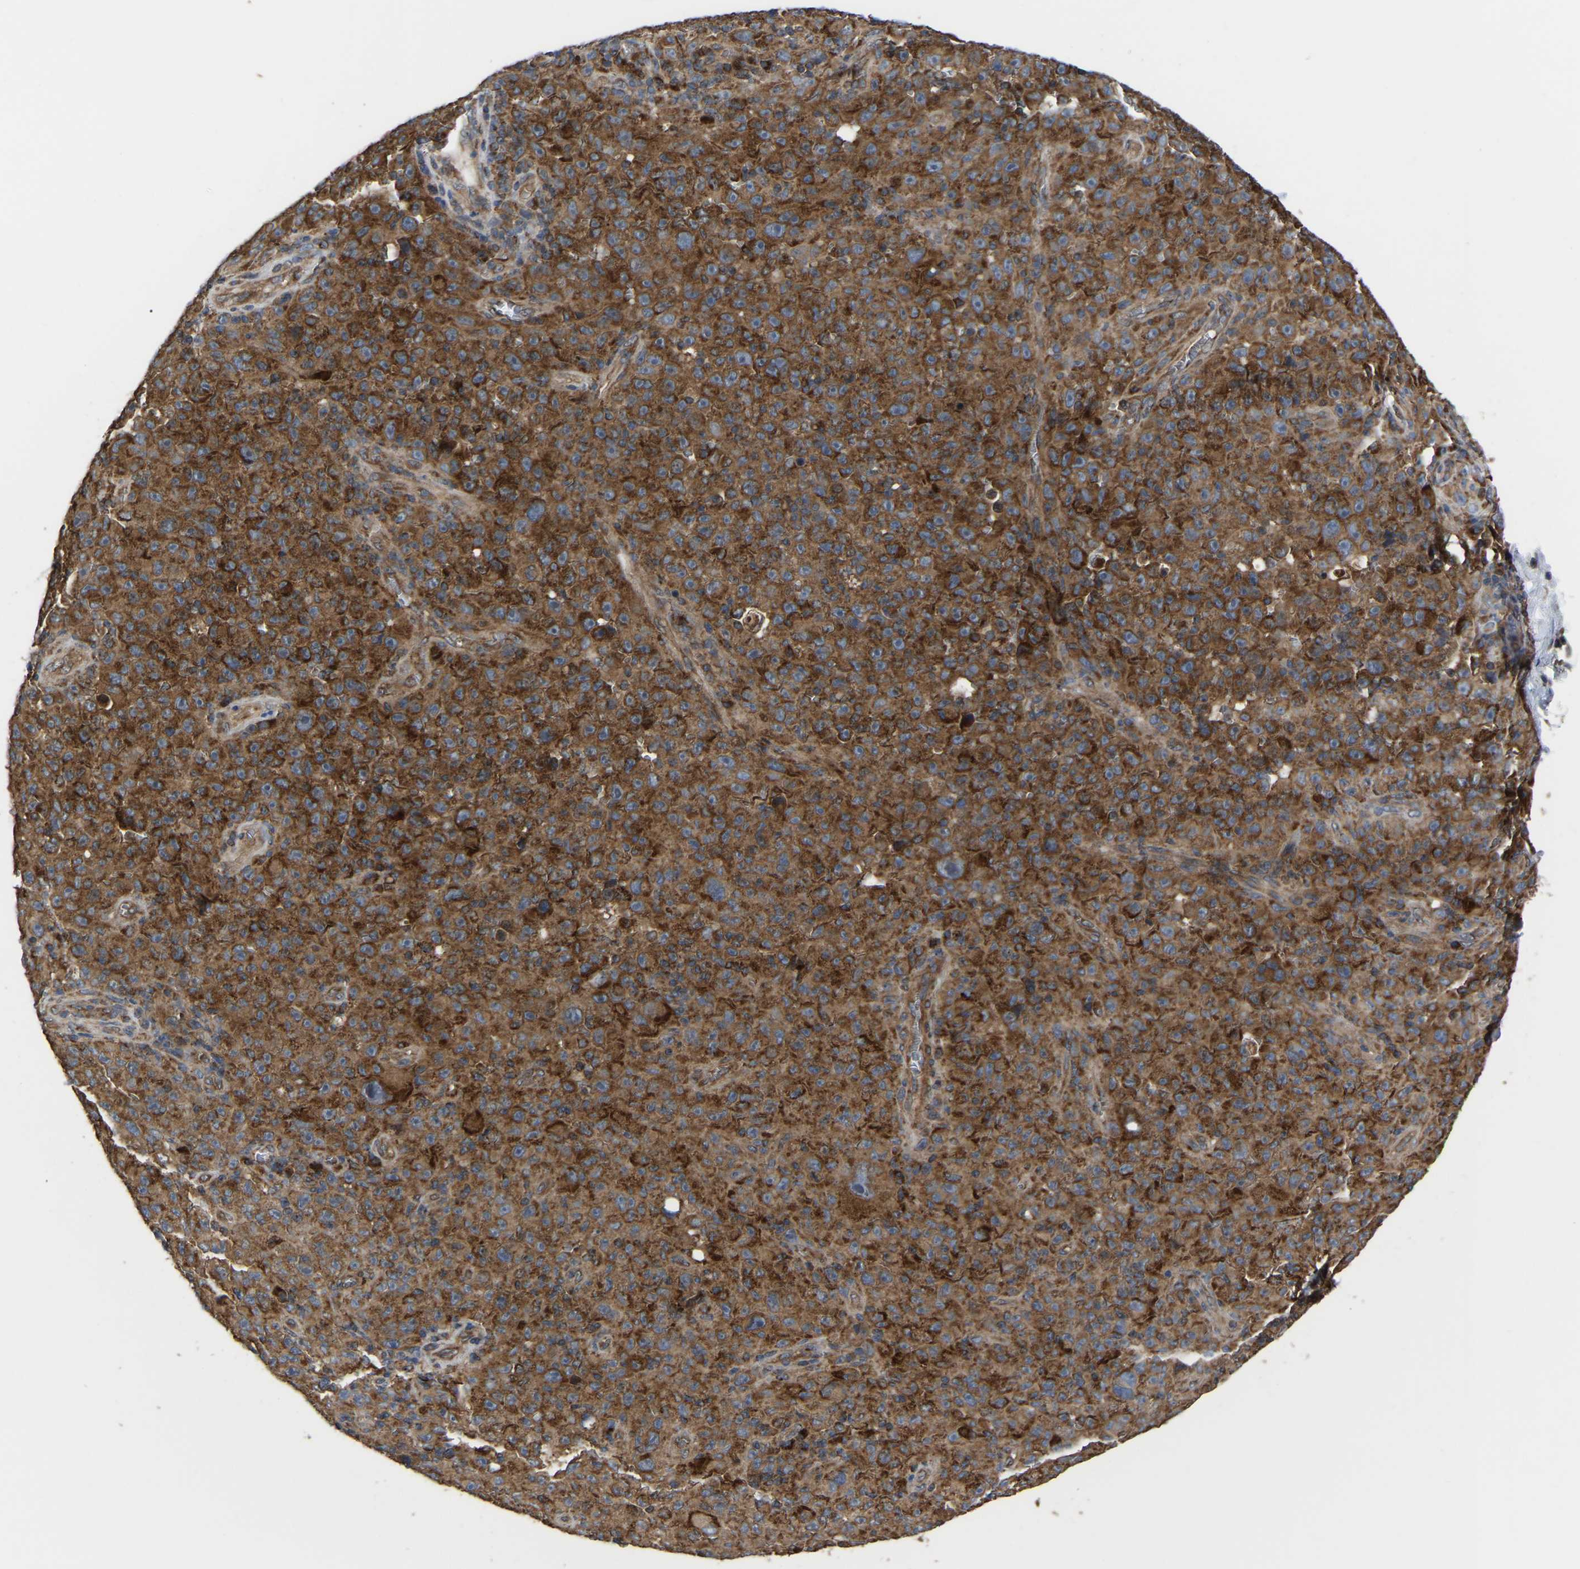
{"staining": {"intensity": "strong", "quantity": ">75%", "location": "cytoplasmic/membranous"}, "tissue": "melanoma", "cell_type": "Tumor cells", "image_type": "cancer", "snomed": [{"axis": "morphology", "description": "Malignant melanoma, NOS"}, {"axis": "topography", "description": "Skin"}], "caption": "Human melanoma stained with a protein marker reveals strong staining in tumor cells.", "gene": "GCC1", "patient": {"sex": "female", "age": 82}}